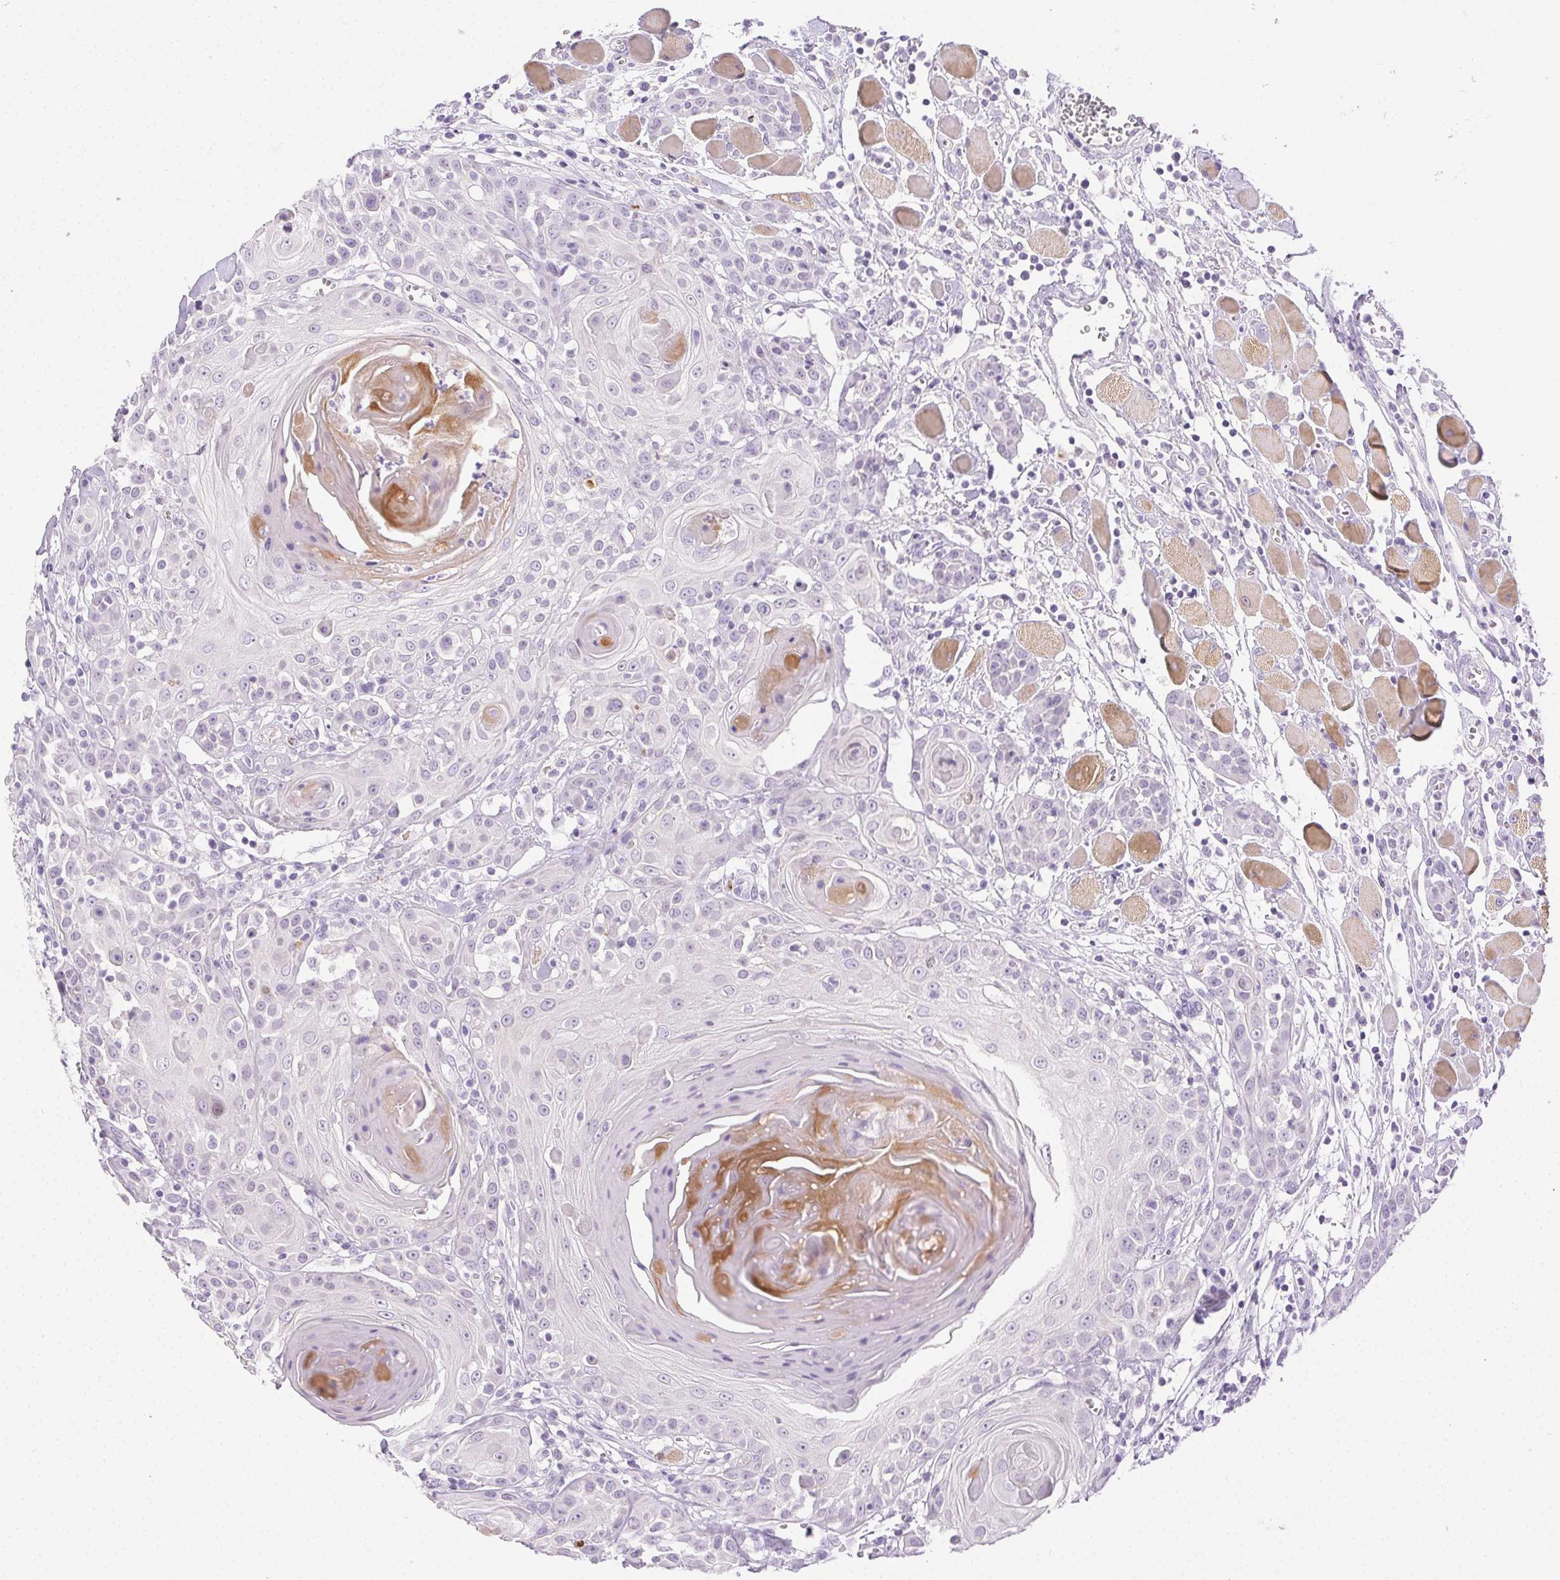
{"staining": {"intensity": "negative", "quantity": "none", "location": "none"}, "tissue": "head and neck cancer", "cell_type": "Tumor cells", "image_type": "cancer", "snomed": [{"axis": "morphology", "description": "Squamous cell carcinoma, NOS"}, {"axis": "topography", "description": "Head-Neck"}], "caption": "Human head and neck squamous cell carcinoma stained for a protein using IHC exhibits no positivity in tumor cells.", "gene": "C20orf85", "patient": {"sex": "female", "age": 80}}